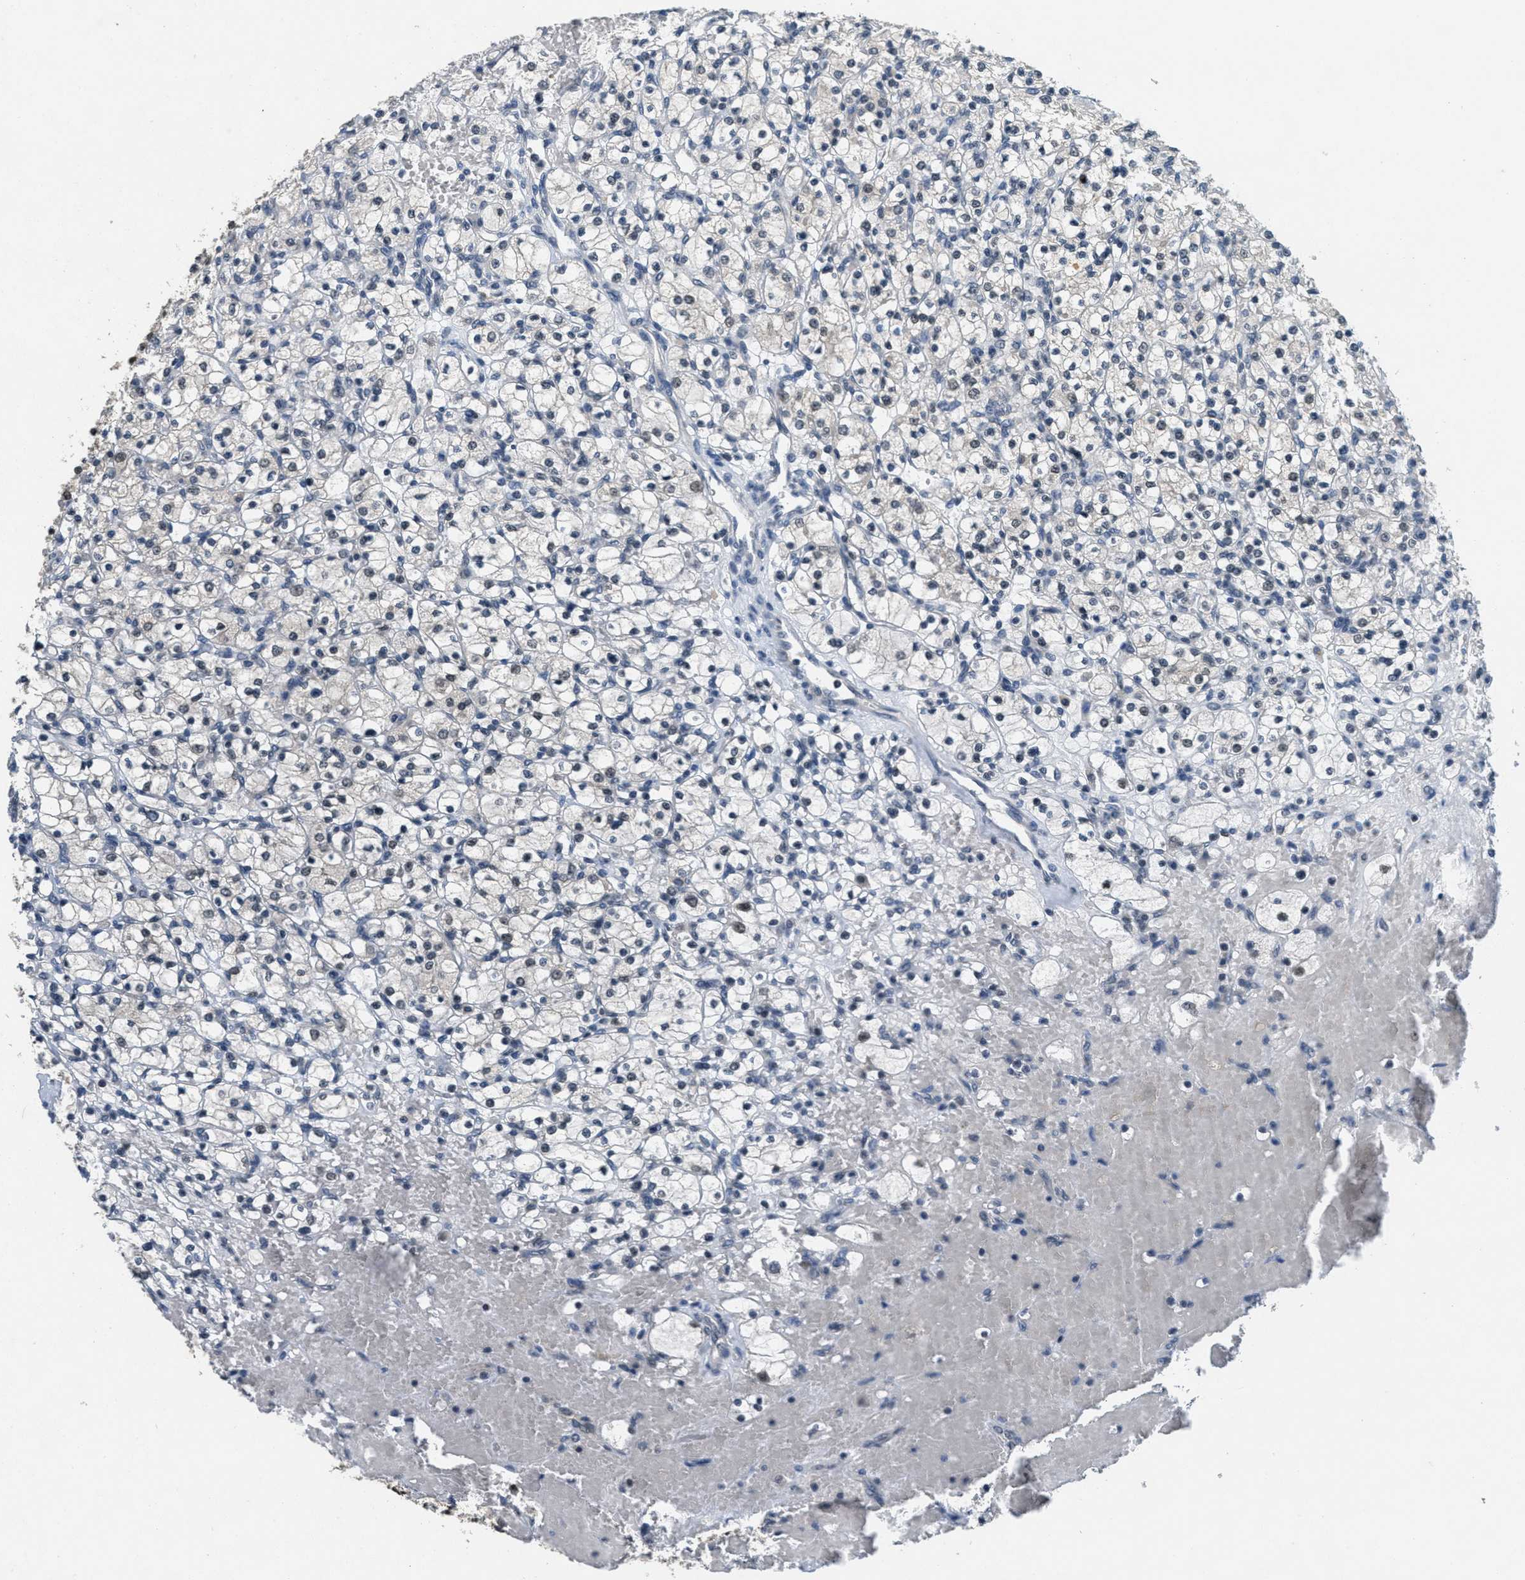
{"staining": {"intensity": "weak", "quantity": "<25%", "location": "nuclear"}, "tissue": "renal cancer", "cell_type": "Tumor cells", "image_type": "cancer", "snomed": [{"axis": "morphology", "description": "Adenocarcinoma, NOS"}, {"axis": "topography", "description": "Kidney"}], "caption": "Tumor cells are negative for brown protein staining in adenocarcinoma (renal). (Brightfield microscopy of DAB (3,3'-diaminobenzidine) IHC at high magnification).", "gene": "DNAJB1", "patient": {"sex": "female", "age": 83}}